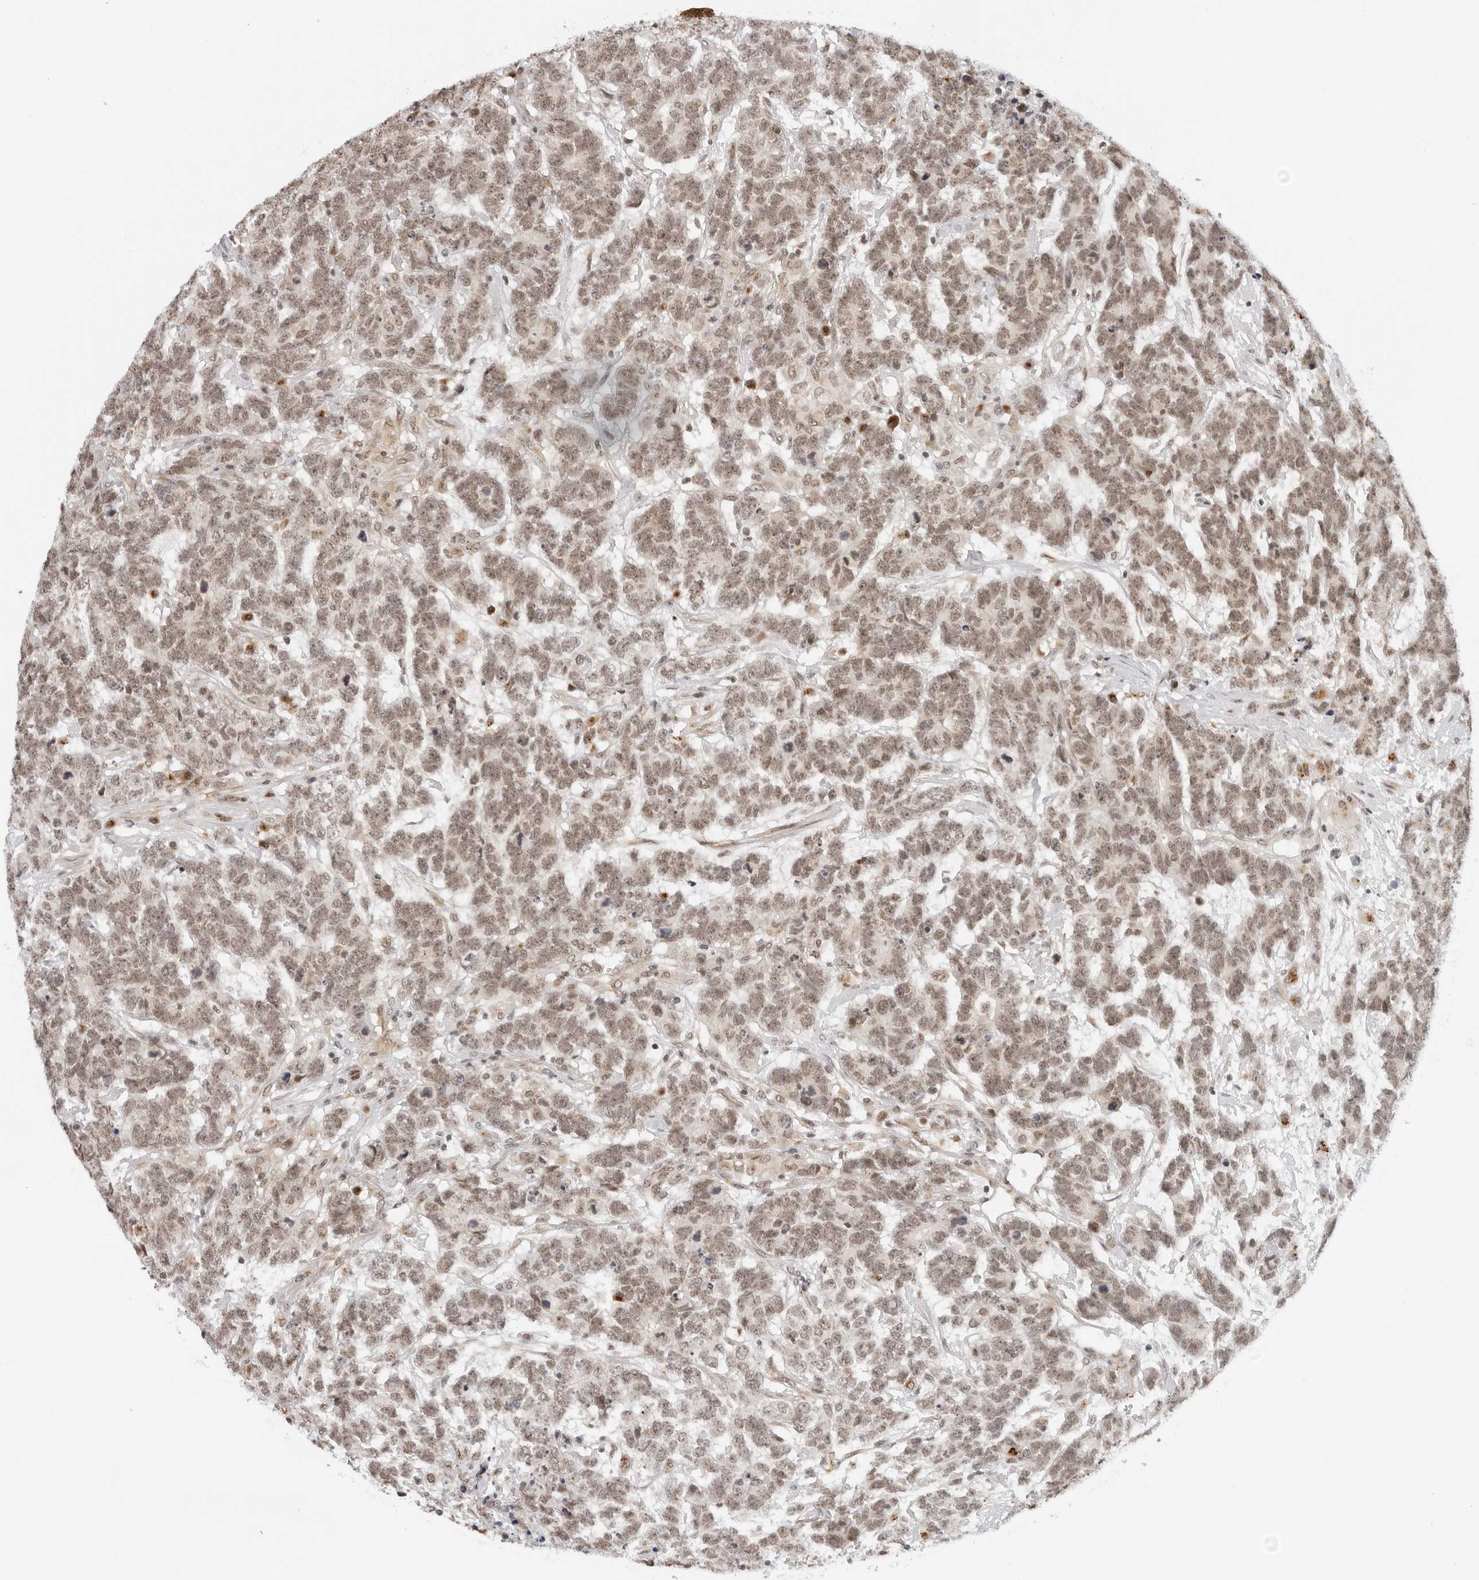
{"staining": {"intensity": "moderate", "quantity": ">75%", "location": "nuclear"}, "tissue": "testis cancer", "cell_type": "Tumor cells", "image_type": "cancer", "snomed": [{"axis": "morphology", "description": "Carcinoma, Embryonal, NOS"}, {"axis": "topography", "description": "Testis"}], "caption": "A brown stain highlights moderate nuclear positivity of a protein in human testis cancer (embryonal carcinoma) tumor cells. (Brightfield microscopy of DAB IHC at high magnification).", "gene": "TOX4", "patient": {"sex": "male", "age": 26}}